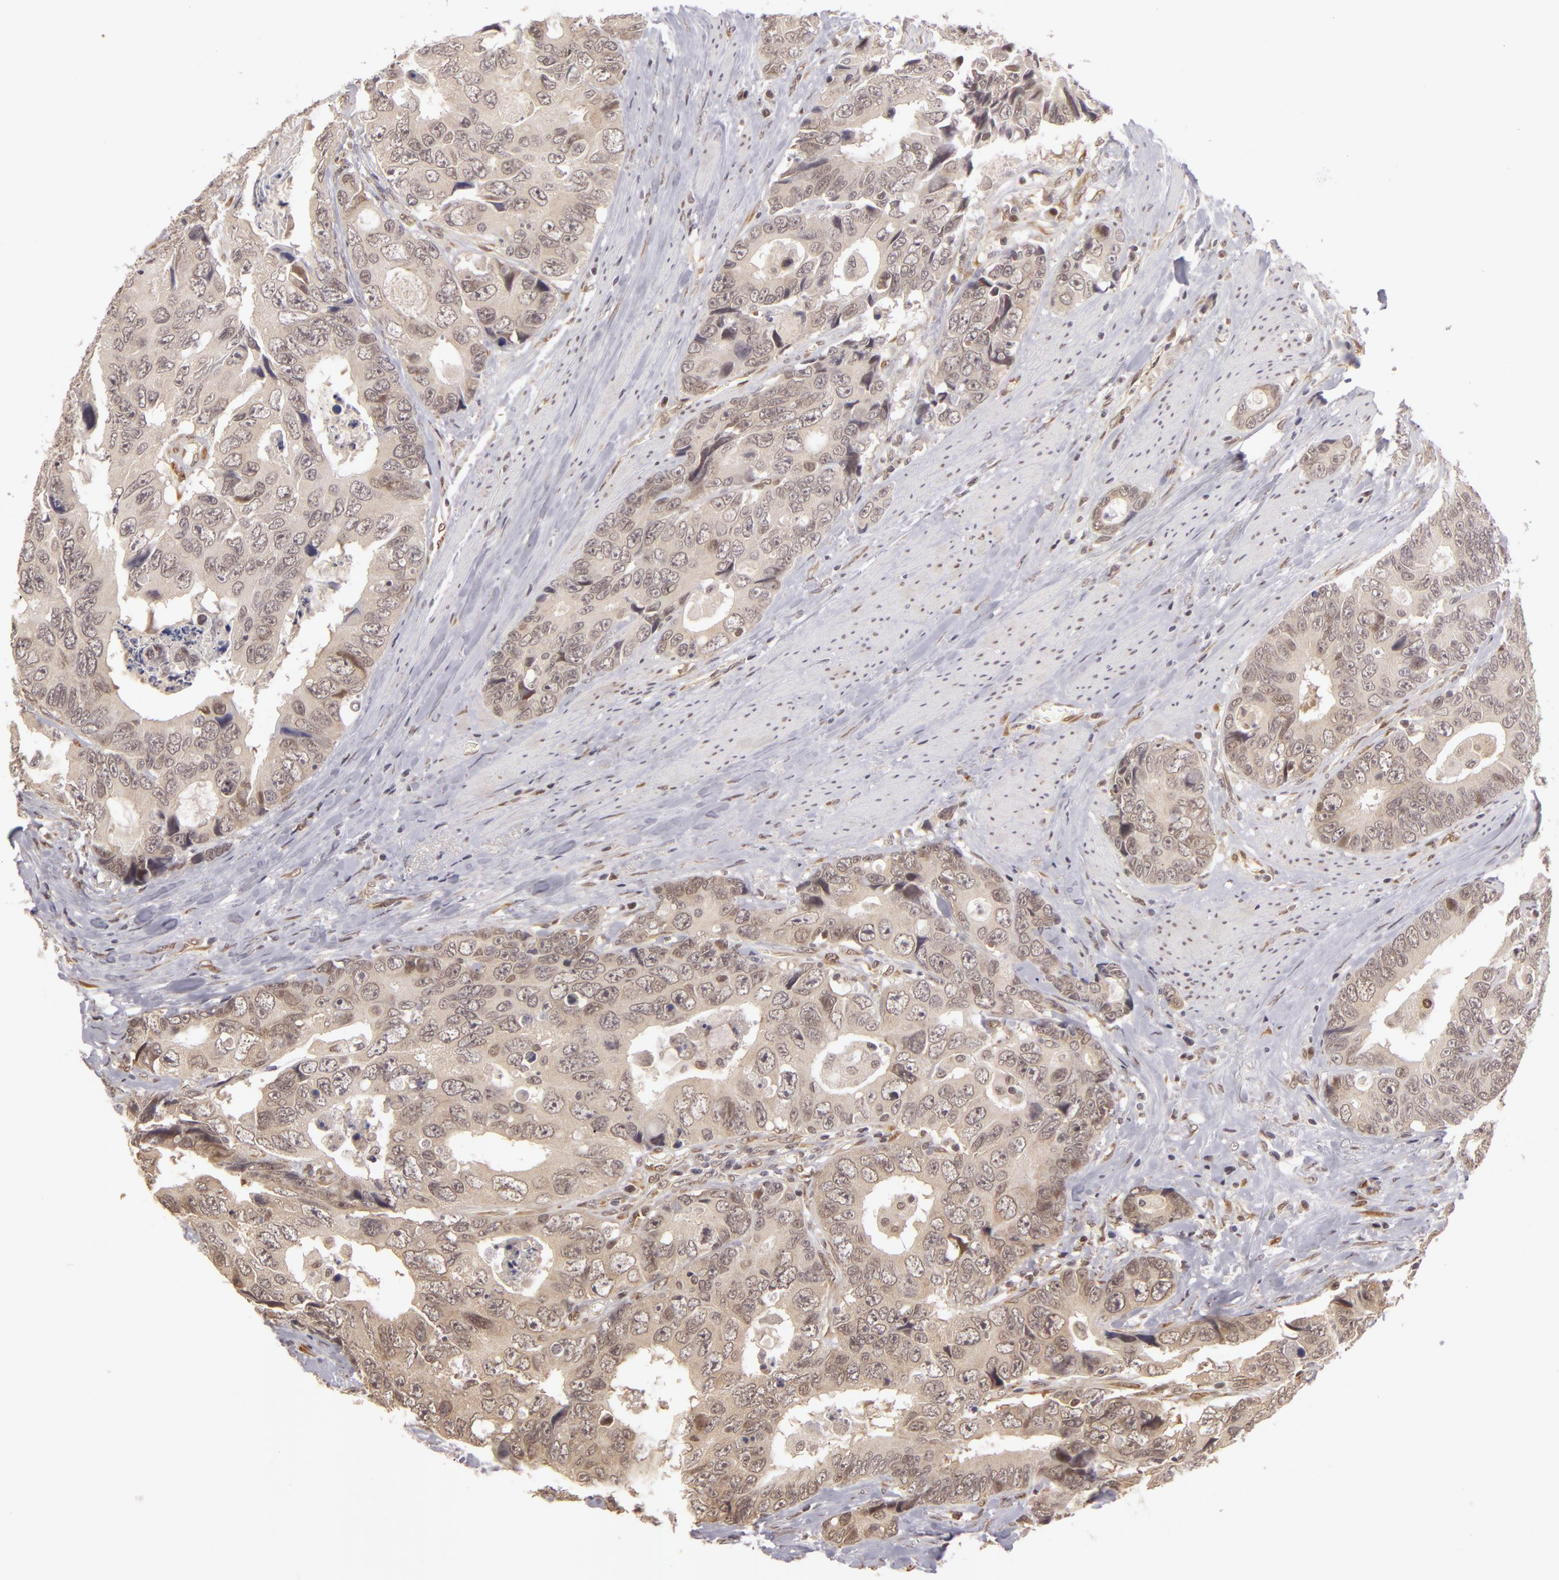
{"staining": {"intensity": "weak", "quantity": ">75%", "location": "cytoplasmic/membranous,nuclear"}, "tissue": "colorectal cancer", "cell_type": "Tumor cells", "image_type": "cancer", "snomed": [{"axis": "morphology", "description": "Adenocarcinoma, NOS"}, {"axis": "topography", "description": "Rectum"}], "caption": "Immunohistochemical staining of human colorectal adenocarcinoma demonstrates low levels of weak cytoplasmic/membranous and nuclear expression in approximately >75% of tumor cells. (DAB (3,3'-diaminobenzidine) = brown stain, brightfield microscopy at high magnification).", "gene": "ZNF133", "patient": {"sex": "female", "age": 67}}